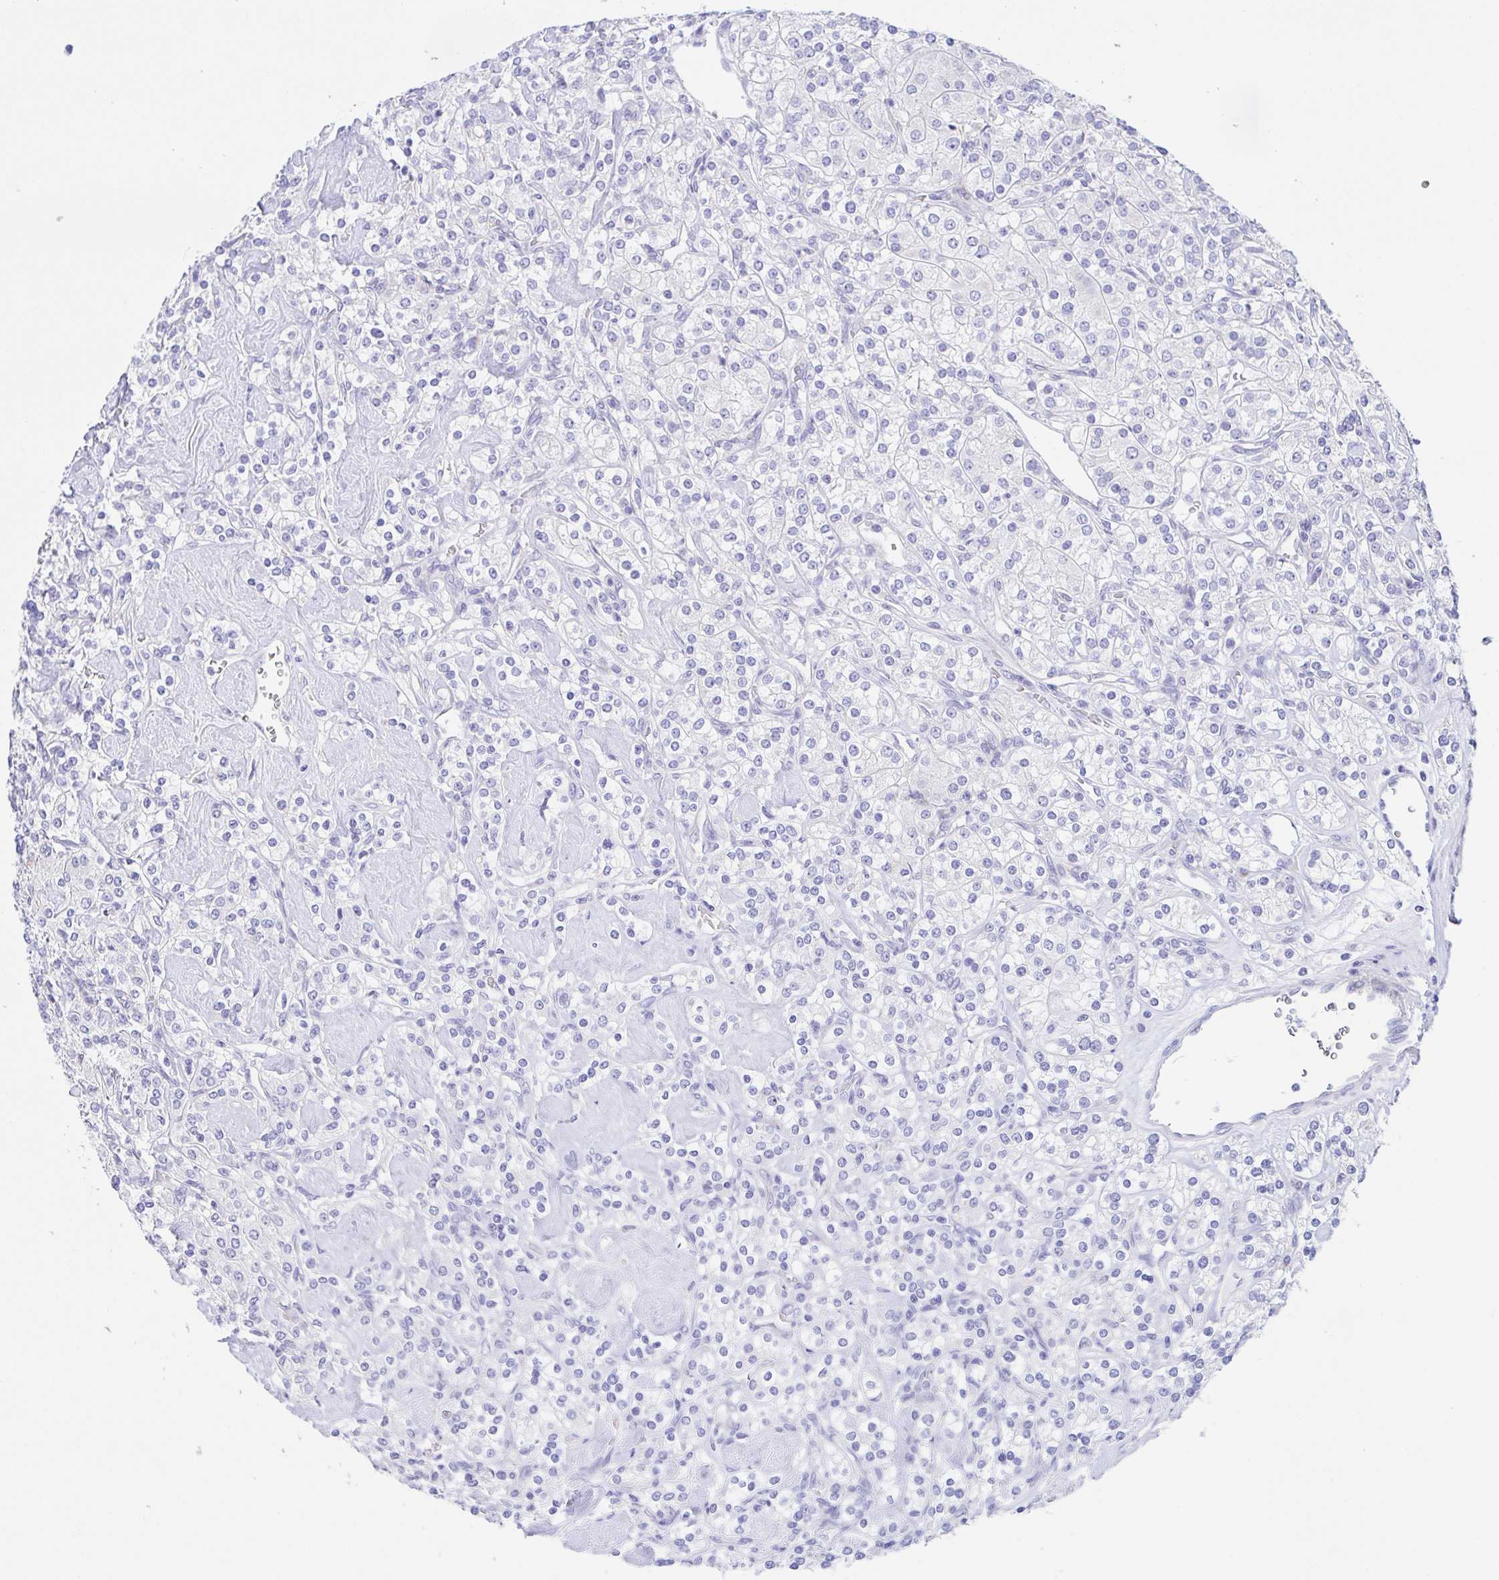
{"staining": {"intensity": "negative", "quantity": "none", "location": "none"}, "tissue": "renal cancer", "cell_type": "Tumor cells", "image_type": "cancer", "snomed": [{"axis": "morphology", "description": "Adenocarcinoma, NOS"}, {"axis": "topography", "description": "Kidney"}], "caption": "Tumor cells are negative for protein expression in human renal cancer (adenocarcinoma).", "gene": "SCG3", "patient": {"sex": "male", "age": 77}}